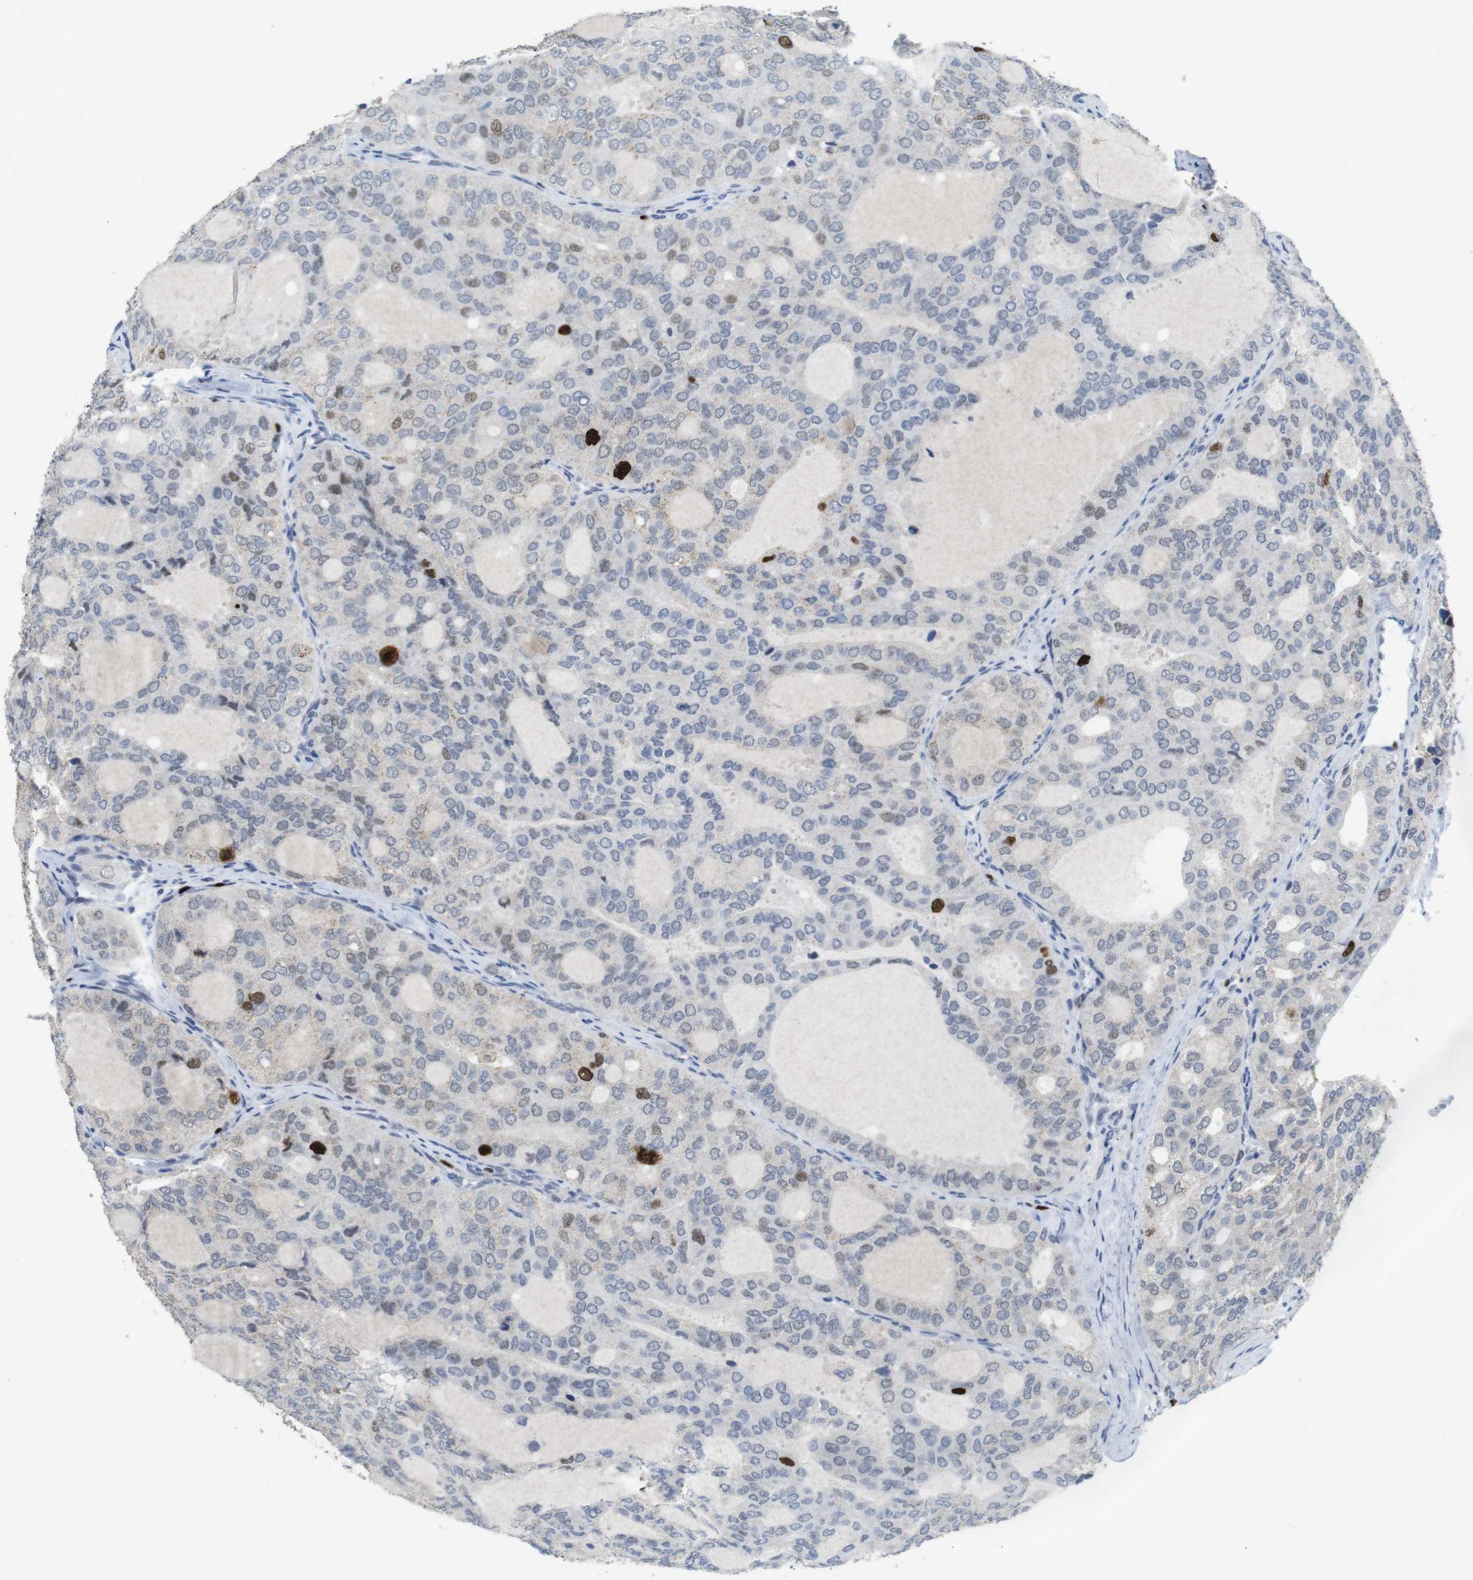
{"staining": {"intensity": "strong", "quantity": "<25%", "location": "nuclear"}, "tissue": "thyroid cancer", "cell_type": "Tumor cells", "image_type": "cancer", "snomed": [{"axis": "morphology", "description": "Follicular adenoma carcinoma, NOS"}, {"axis": "topography", "description": "Thyroid gland"}], "caption": "Human thyroid cancer (follicular adenoma carcinoma) stained with a protein marker exhibits strong staining in tumor cells.", "gene": "KPNA2", "patient": {"sex": "male", "age": 75}}